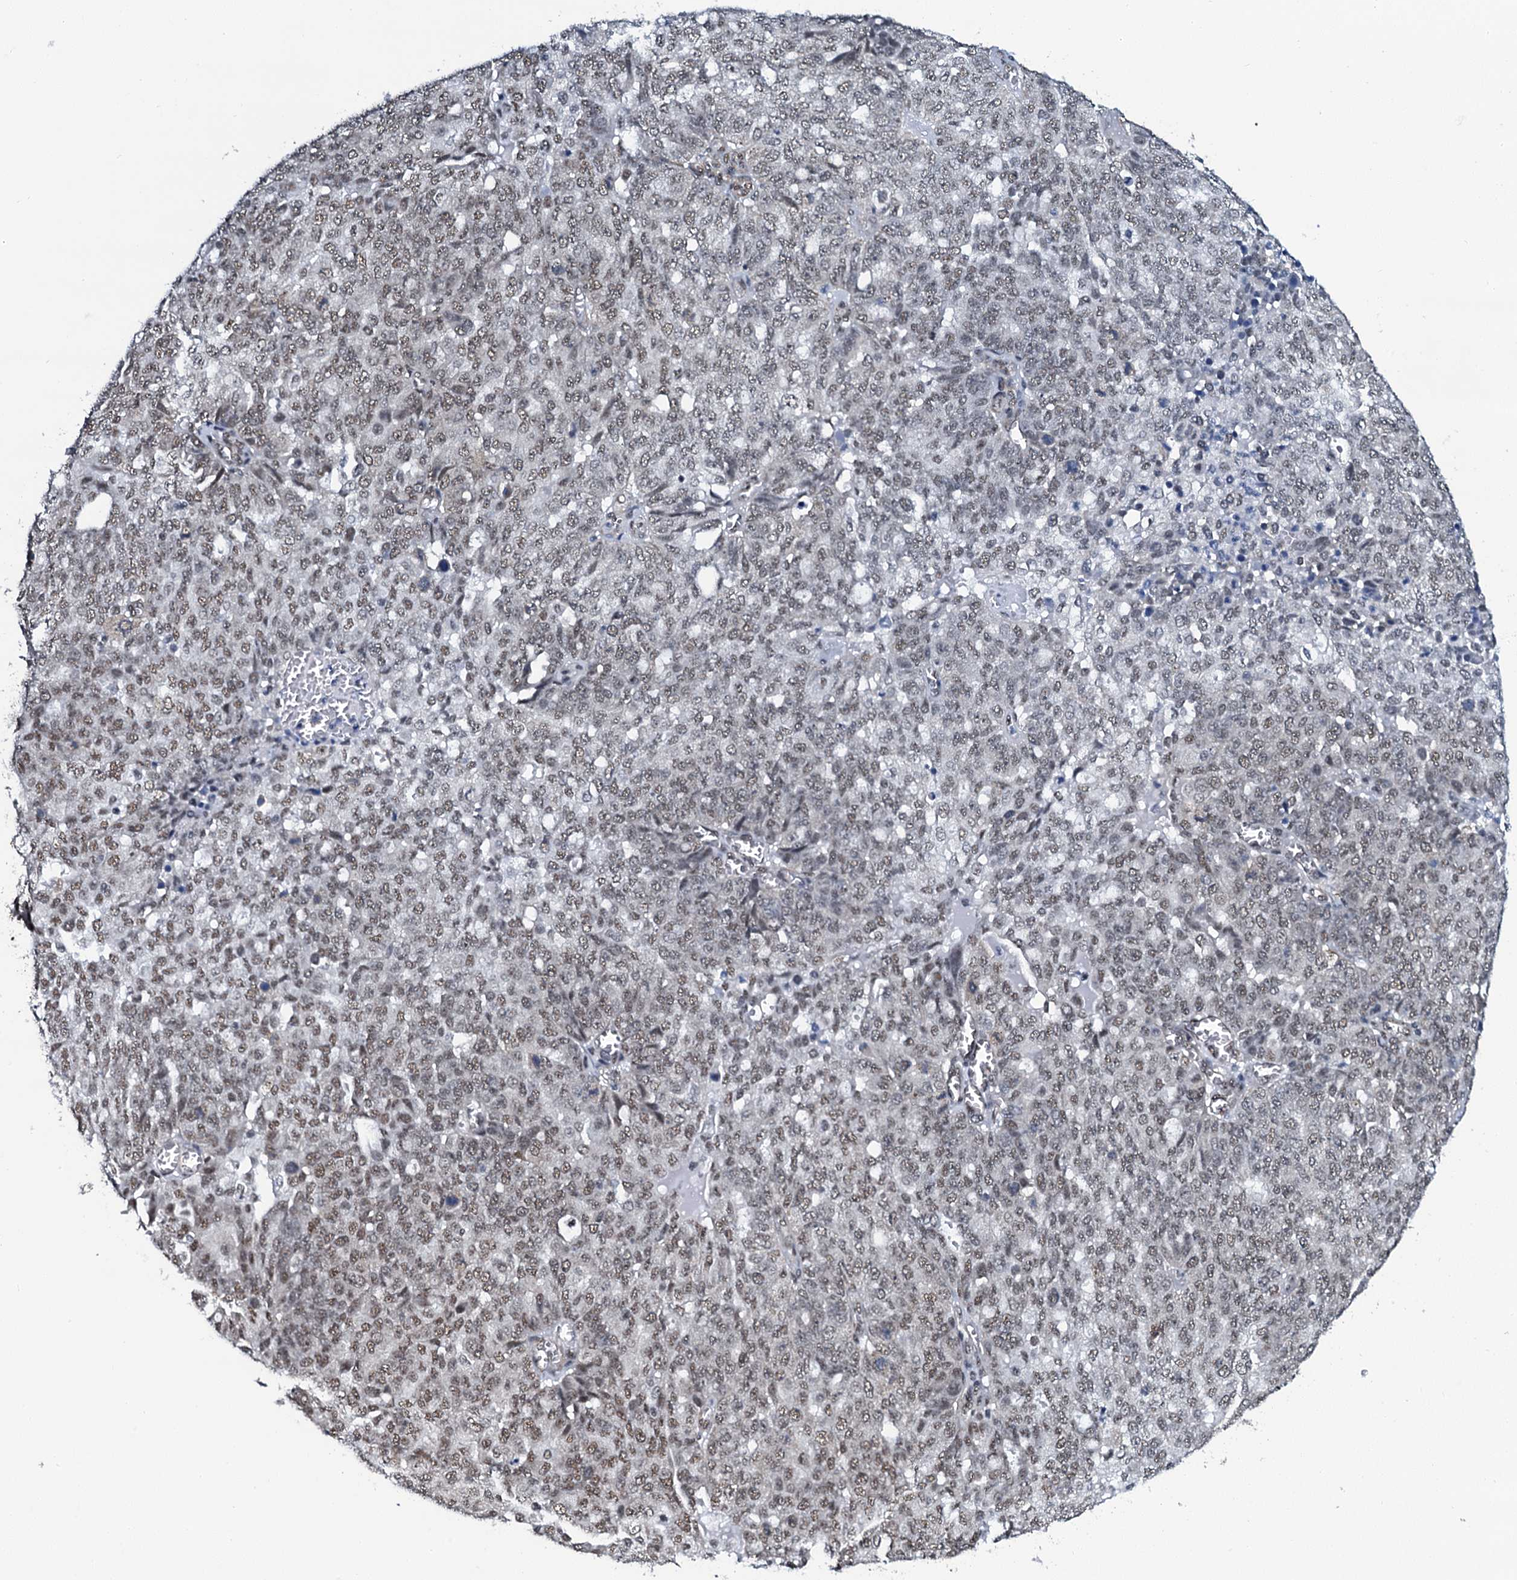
{"staining": {"intensity": "weak", "quantity": ">75%", "location": "nuclear"}, "tissue": "ovarian cancer", "cell_type": "Tumor cells", "image_type": "cancer", "snomed": [{"axis": "morphology", "description": "Cystadenocarcinoma, serous, NOS"}, {"axis": "topography", "description": "Soft tissue"}, {"axis": "topography", "description": "Ovary"}], "caption": "Ovarian cancer tissue displays weak nuclear staining in about >75% of tumor cells, visualized by immunohistochemistry. (DAB (3,3'-diaminobenzidine) = brown stain, brightfield microscopy at high magnification).", "gene": "CWC15", "patient": {"sex": "female", "age": 57}}